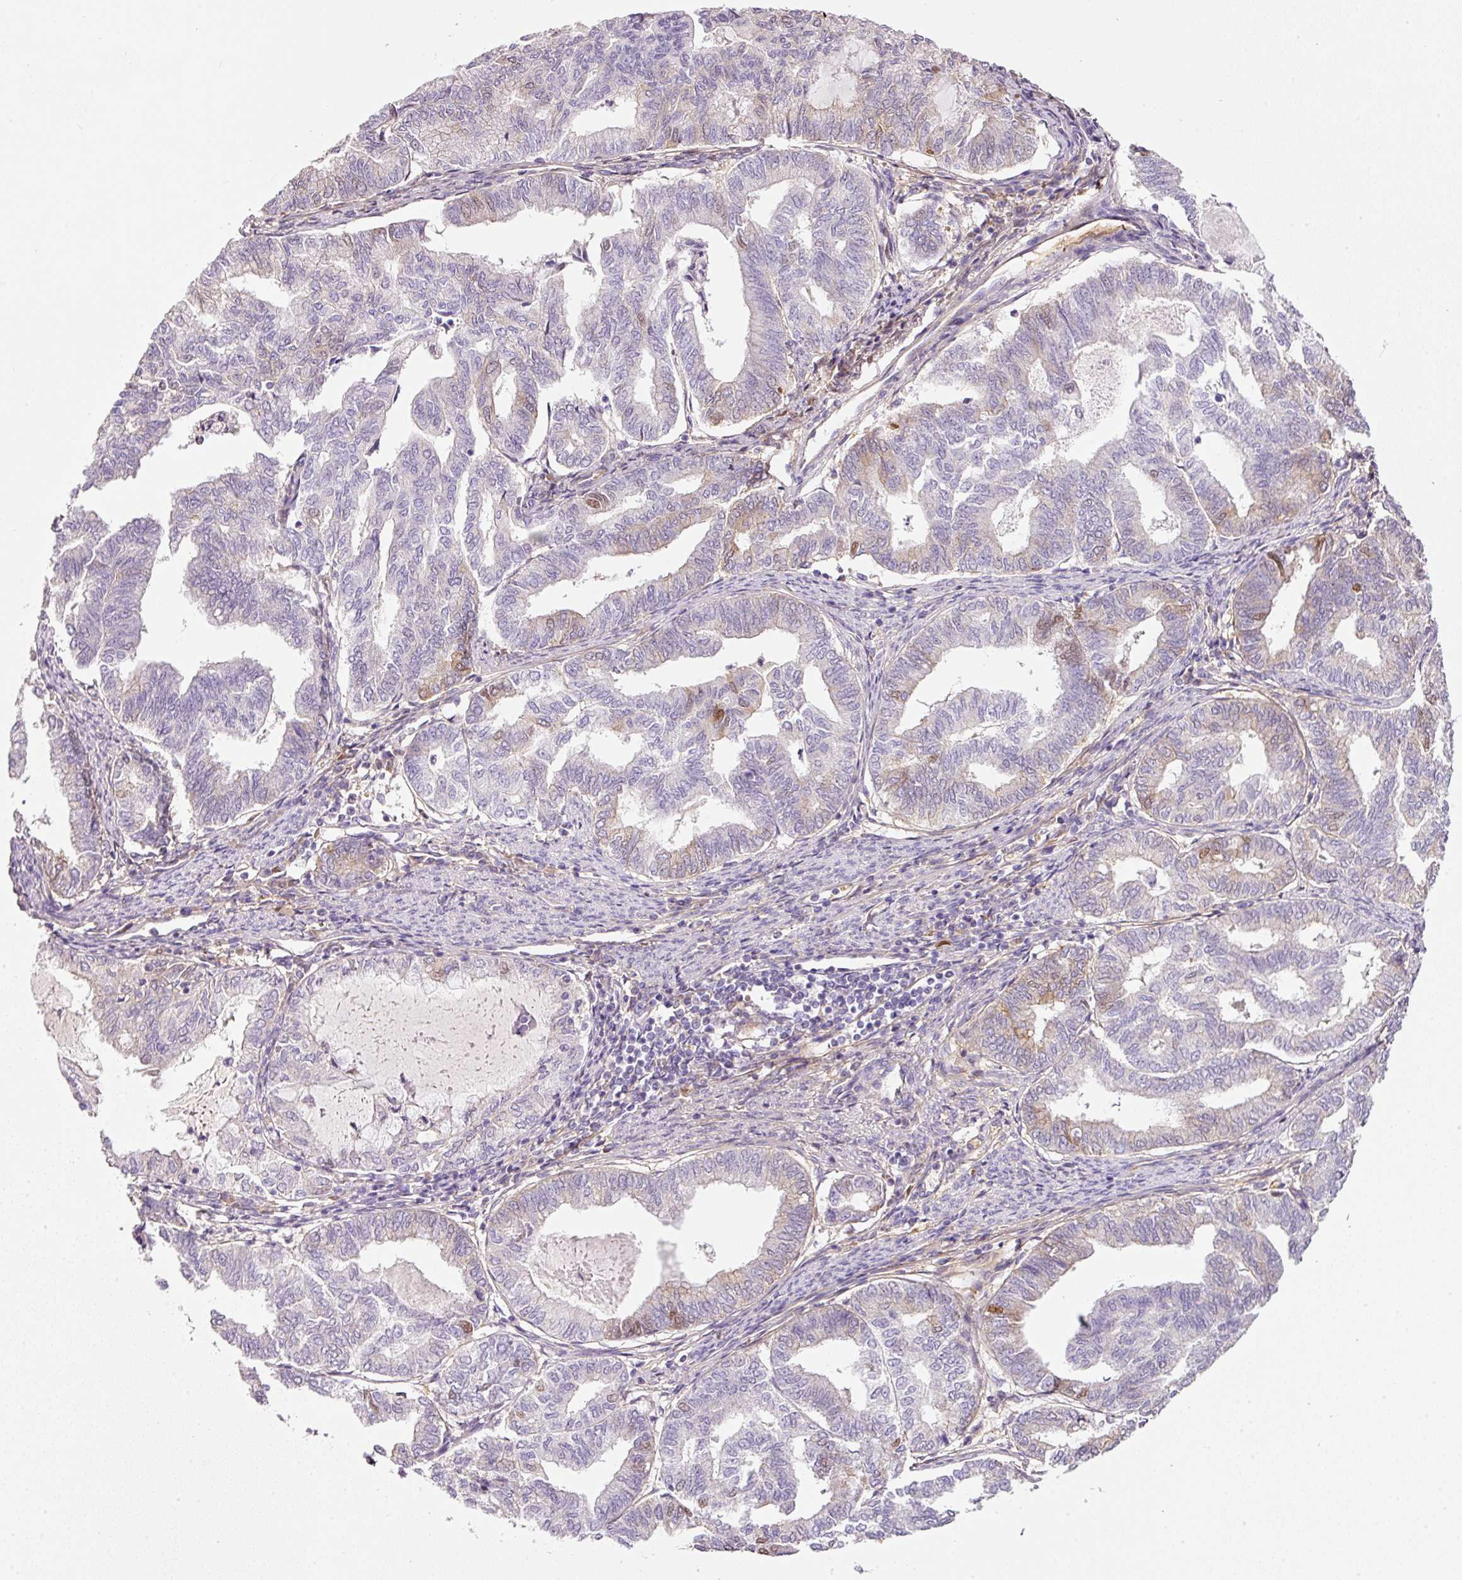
{"staining": {"intensity": "moderate", "quantity": "<25%", "location": "cytoplasmic/membranous,nuclear"}, "tissue": "endometrial cancer", "cell_type": "Tumor cells", "image_type": "cancer", "snomed": [{"axis": "morphology", "description": "Adenocarcinoma, NOS"}, {"axis": "topography", "description": "Endometrium"}], "caption": "Endometrial adenocarcinoma was stained to show a protein in brown. There is low levels of moderate cytoplasmic/membranous and nuclear positivity in approximately <25% of tumor cells. (brown staining indicates protein expression, while blue staining denotes nuclei).", "gene": "SOS2", "patient": {"sex": "female", "age": 79}}